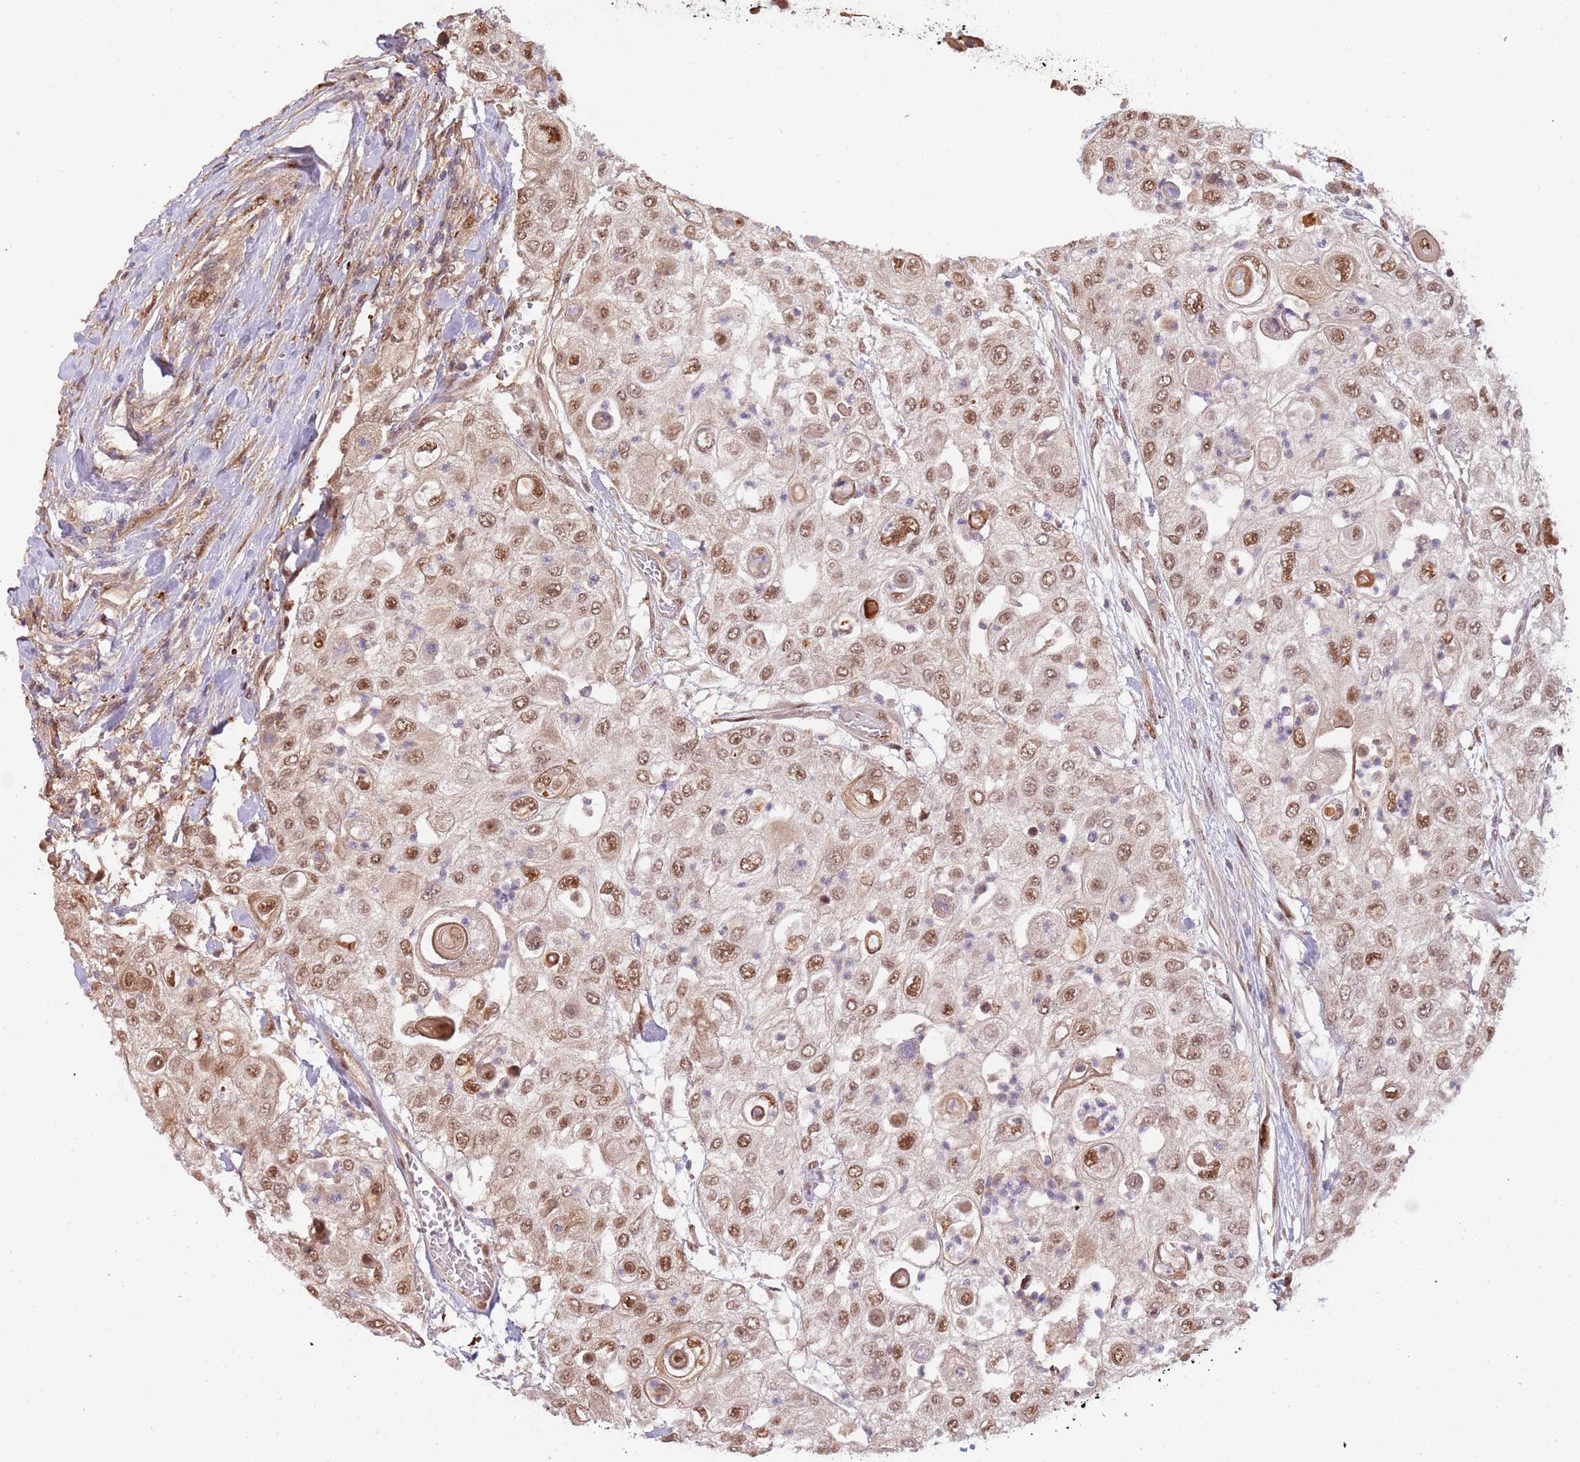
{"staining": {"intensity": "moderate", "quantity": ">75%", "location": "nuclear"}, "tissue": "urothelial cancer", "cell_type": "Tumor cells", "image_type": "cancer", "snomed": [{"axis": "morphology", "description": "Urothelial carcinoma, High grade"}, {"axis": "topography", "description": "Urinary bladder"}], "caption": "Tumor cells reveal medium levels of moderate nuclear positivity in approximately >75% of cells in urothelial cancer.", "gene": "PLSCR5", "patient": {"sex": "female", "age": 79}}